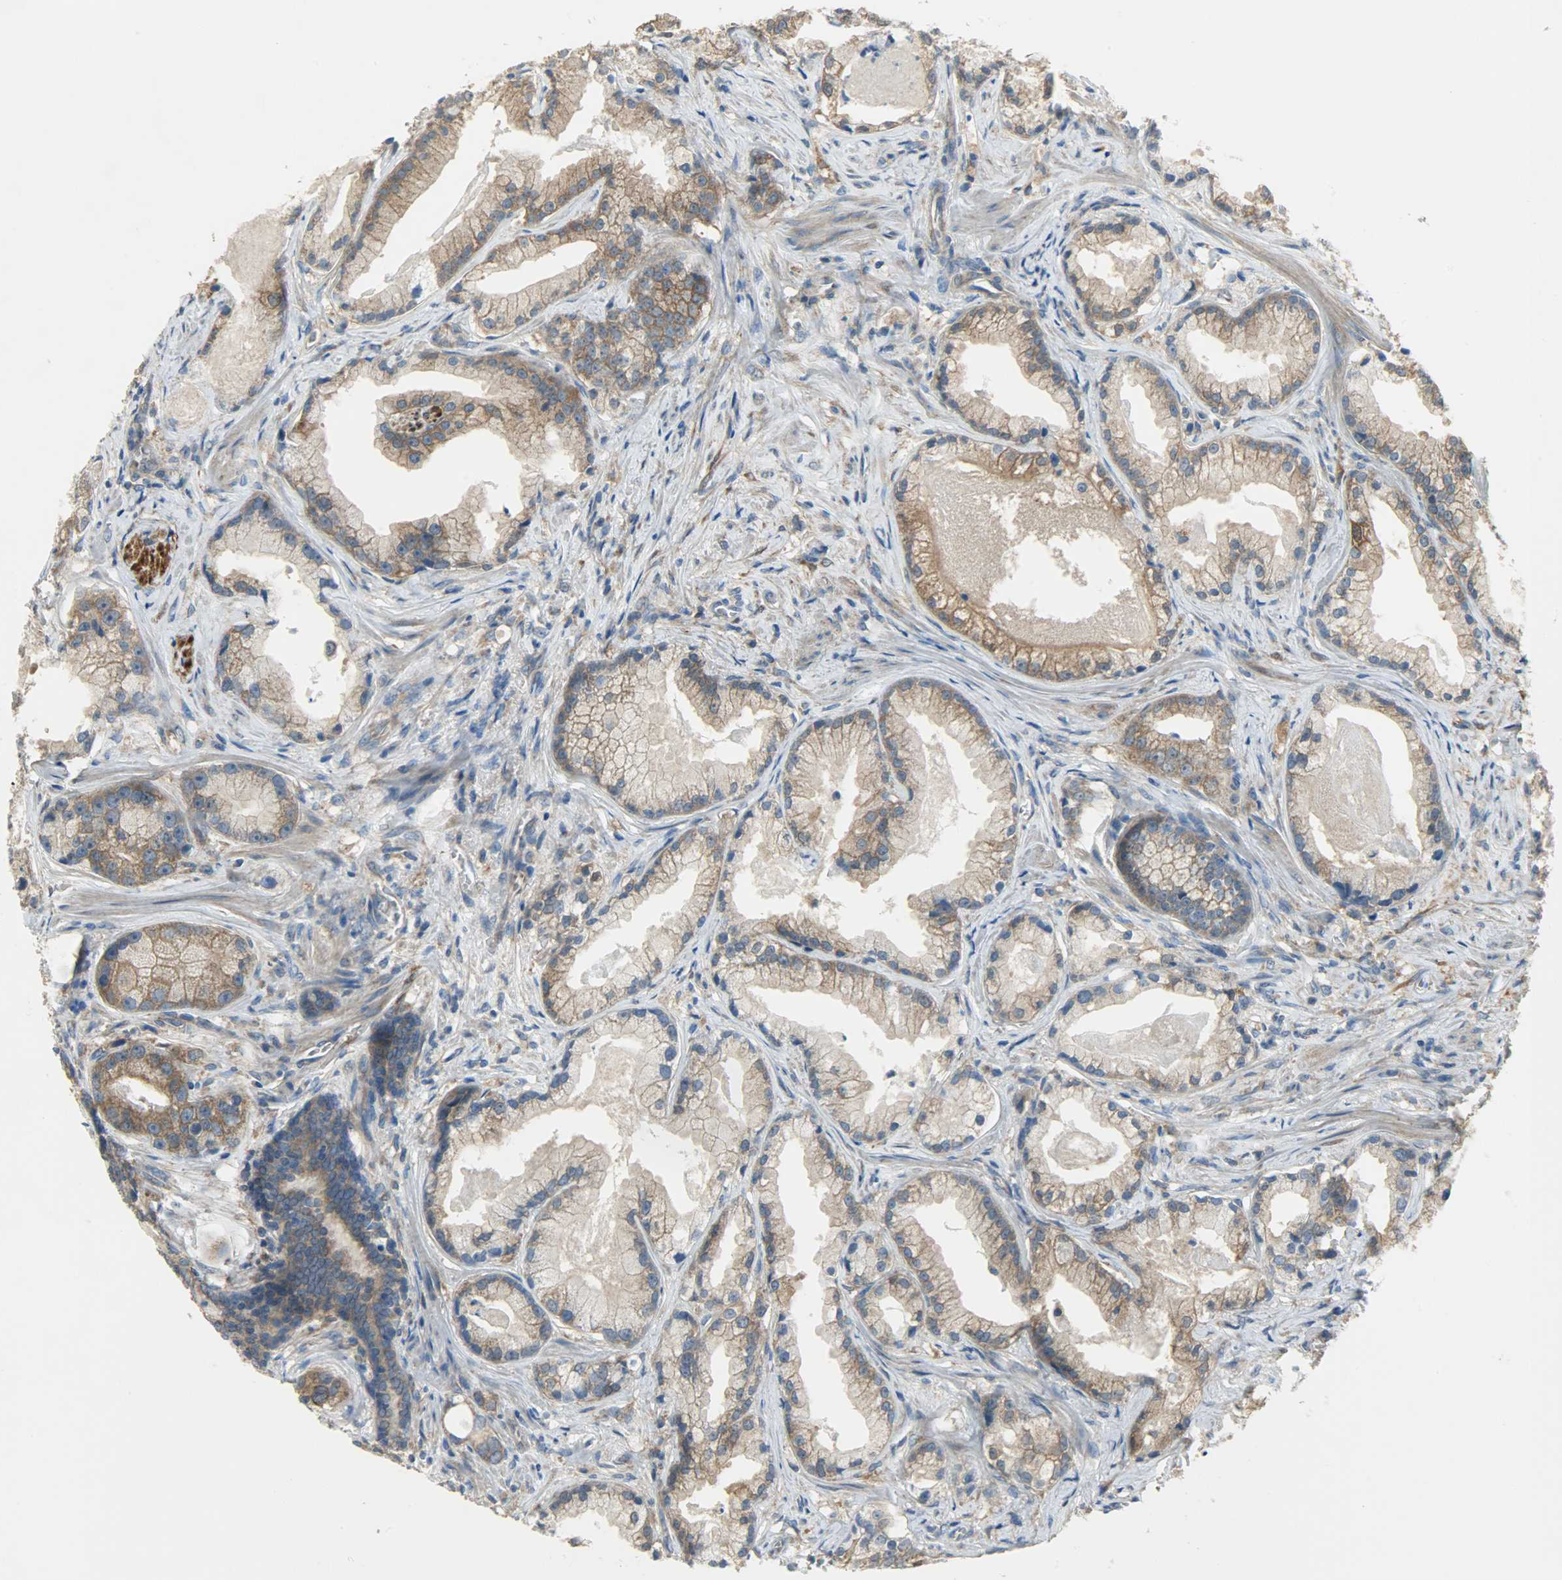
{"staining": {"intensity": "strong", "quantity": ">75%", "location": "cytoplasmic/membranous"}, "tissue": "prostate cancer", "cell_type": "Tumor cells", "image_type": "cancer", "snomed": [{"axis": "morphology", "description": "Adenocarcinoma, Low grade"}, {"axis": "topography", "description": "Prostate"}], "caption": "Prostate cancer (adenocarcinoma (low-grade)) stained for a protein shows strong cytoplasmic/membranous positivity in tumor cells.", "gene": "C1orf198", "patient": {"sex": "male", "age": 59}}